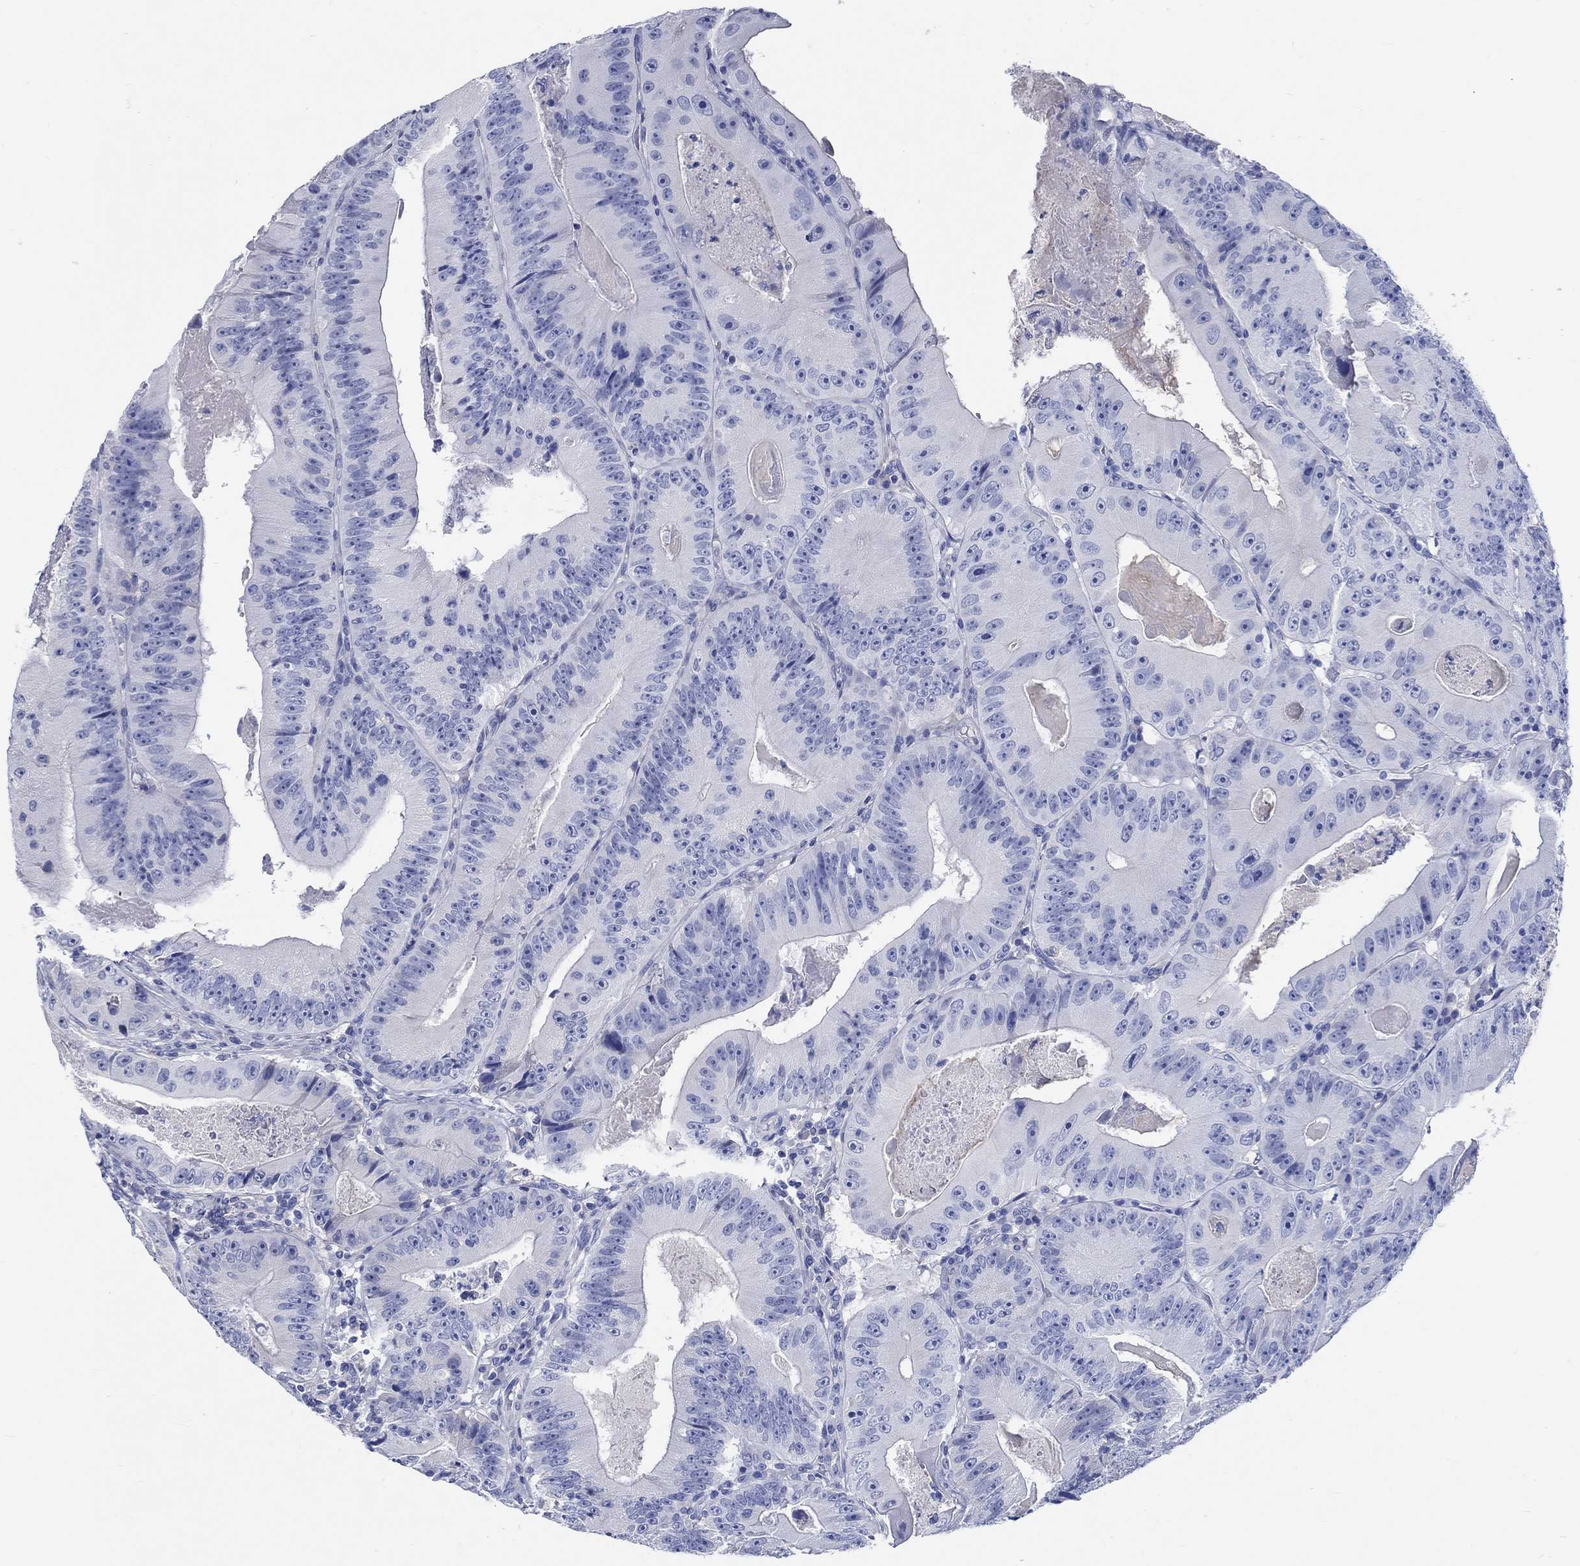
{"staining": {"intensity": "negative", "quantity": "none", "location": "none"}, "tissue": "colorectal cancer", "cell_type": "Tumor cells", "image_type": "cancer", "snomed": [{"axis": "morphology", "description": "Adenocarcinoma, NOS"}, {"axis": "topography", "description": "Colon"}], "caption": "This is an immunohistochemistry (IHC) image of colorectal adenocarcinoma. There is no expression in tumor cells.", "gene": "SHISA4", "patient": {"sex": "female", "age": 86}}